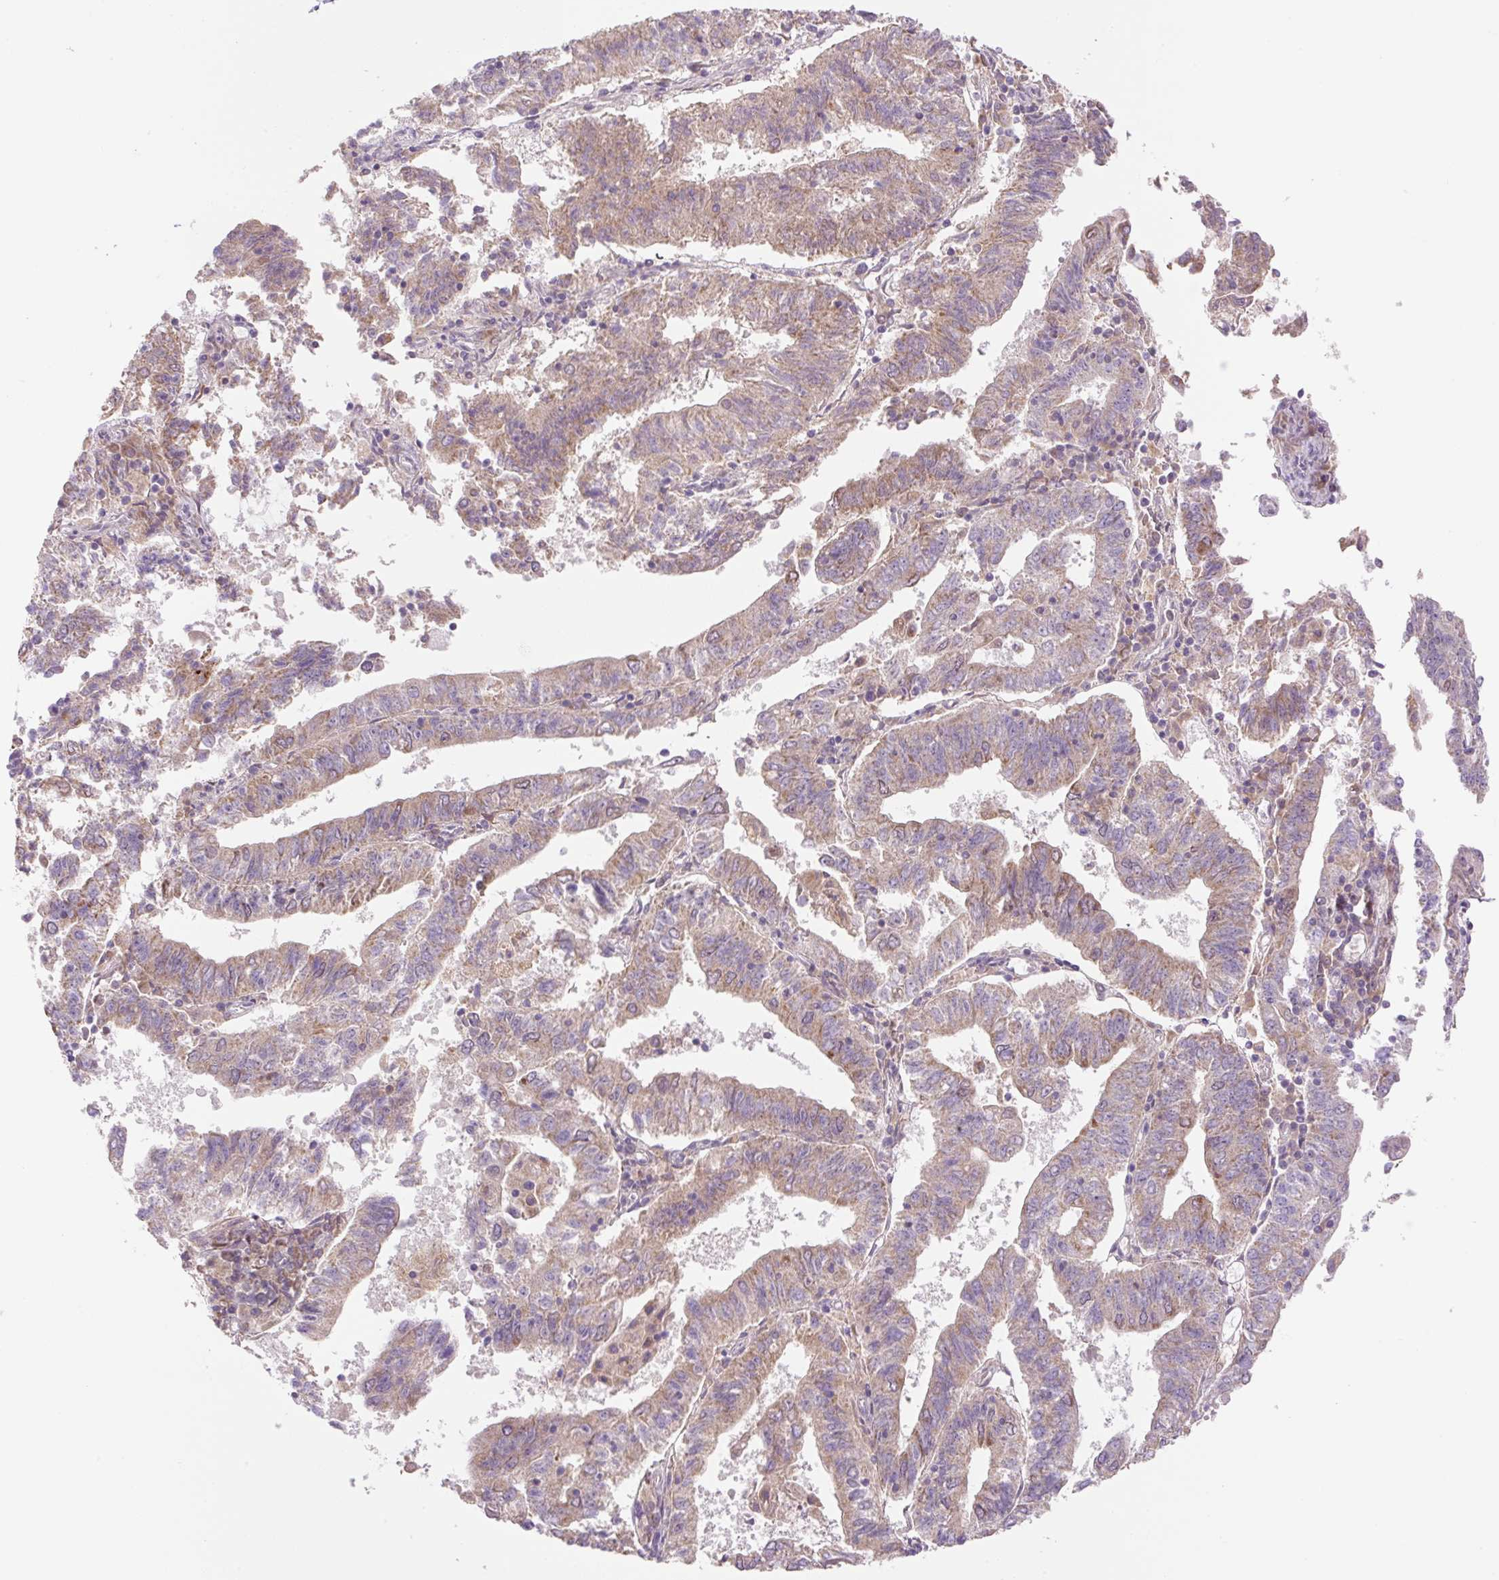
{"staining": {"intensity": "moderate", "quantity": "25%-75%", "location": "cytoplasmic/membranous"}, "tissue": "endometrial cancer", "cell_type": "Tumor cells", "image_type": "cancer", "snomed": [{"axis": "morphology", "description": "Adenocarcinoma, NOS"}, {"axis": "topography", "description": "Endometrium"}], "caption": "Immunohistochemical staining of adenocarcinoma (endometrial) exhibits medium levels of moderate cytoplasmic/membranous expression in approximately 25%-75% of tumor cells.", "gene": "CEBPZOS", "patient": {"sex": "female", "age": 82}}